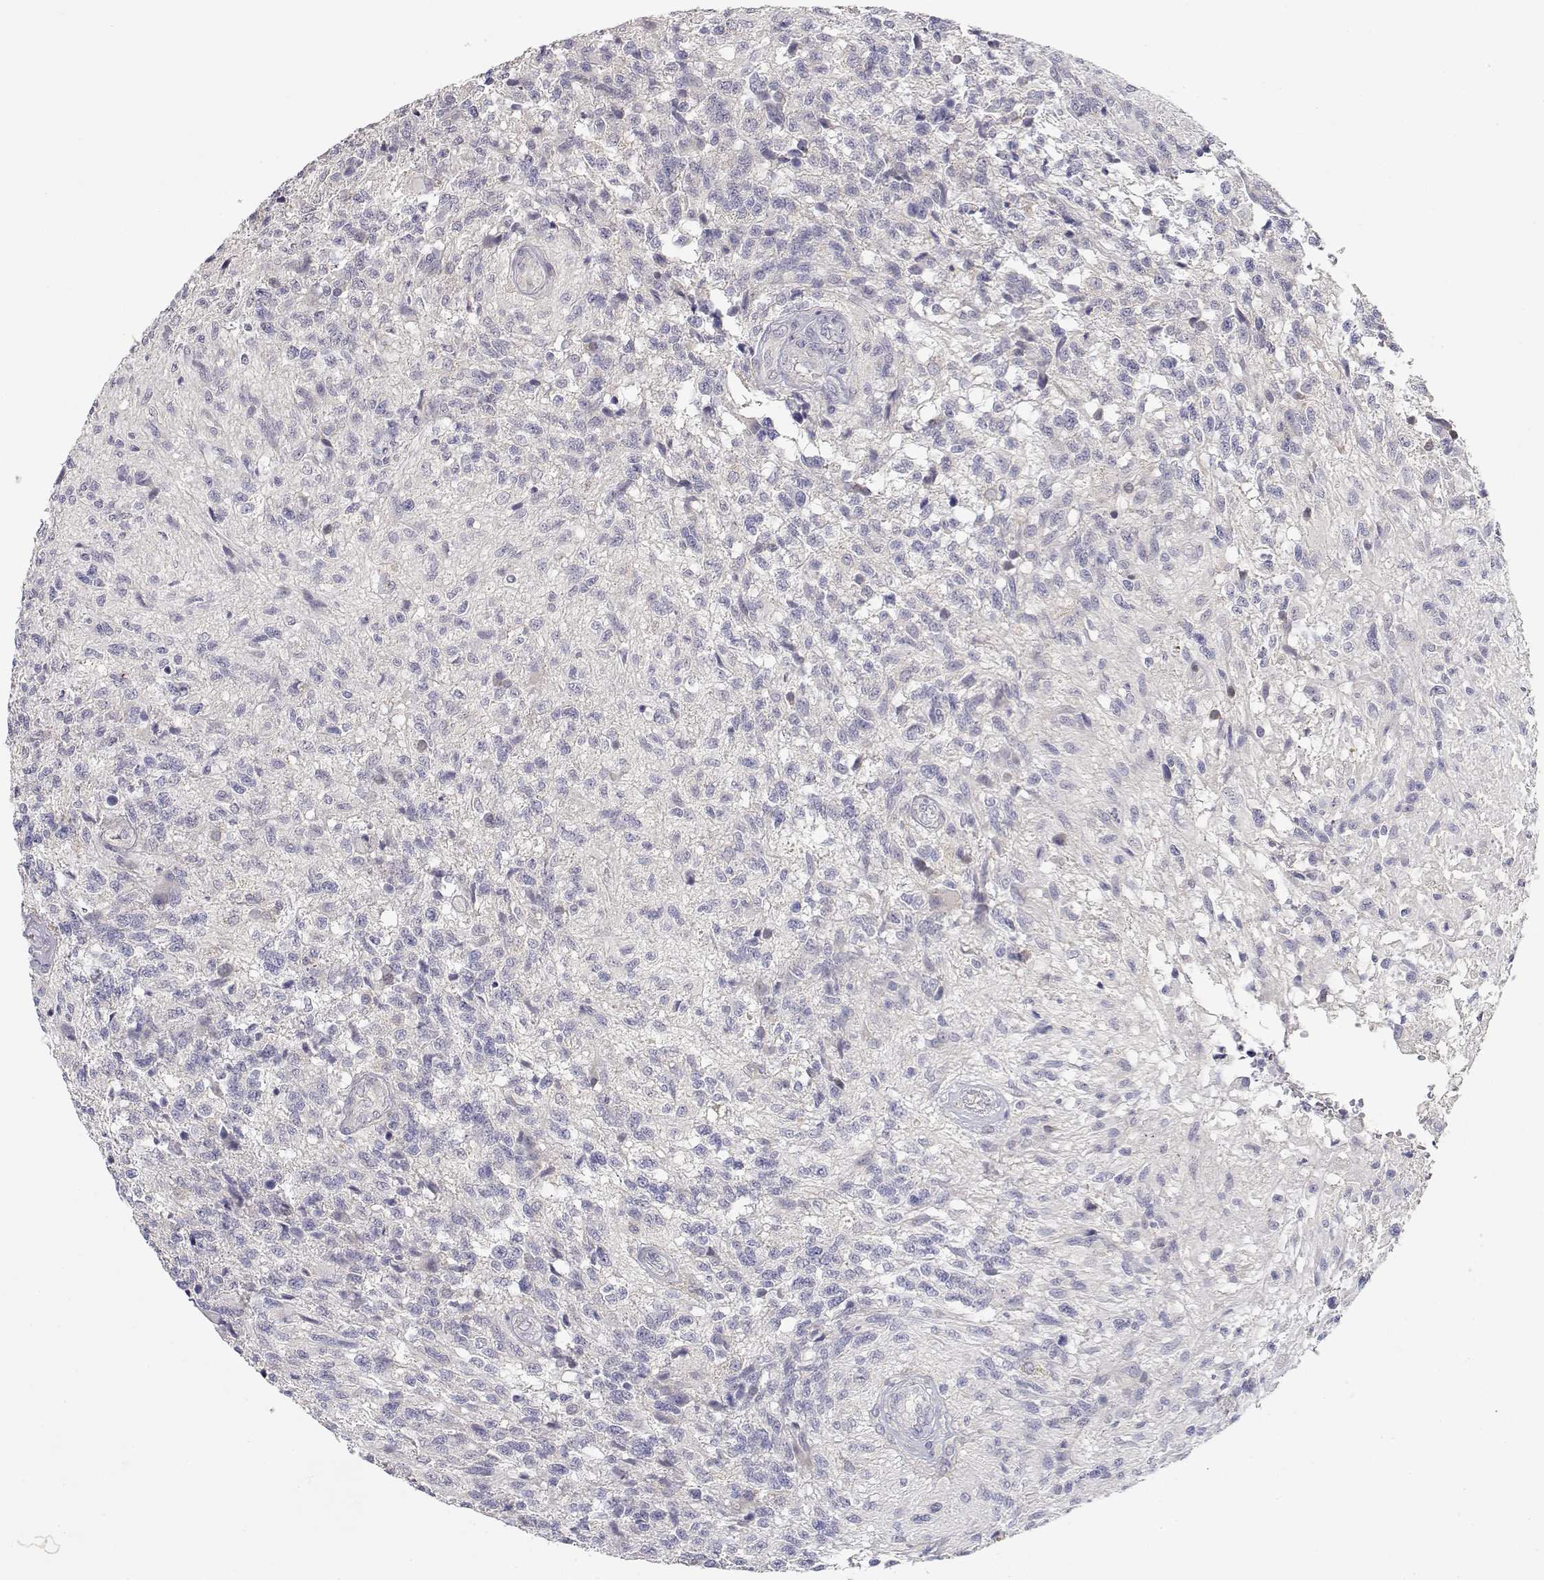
{"staining": {"intensity": "negative", "quantity": "none", "location": "none"}, "tissue": "glioma", "cell_type": "Tumor cells", "image_type": "cancer", "snomed": [{"axis": "morphology", "description": "Glioma, malignant, High grade"}, {"axis": "topography", "description": "Brain"}], "caption": "The histopathology image reveals no staining of tumor cells in high-grade glioma (malignant). Nuclei are stained in blue.", "gene": "ADA", "patient": {"sex": "male", "age": 56}}